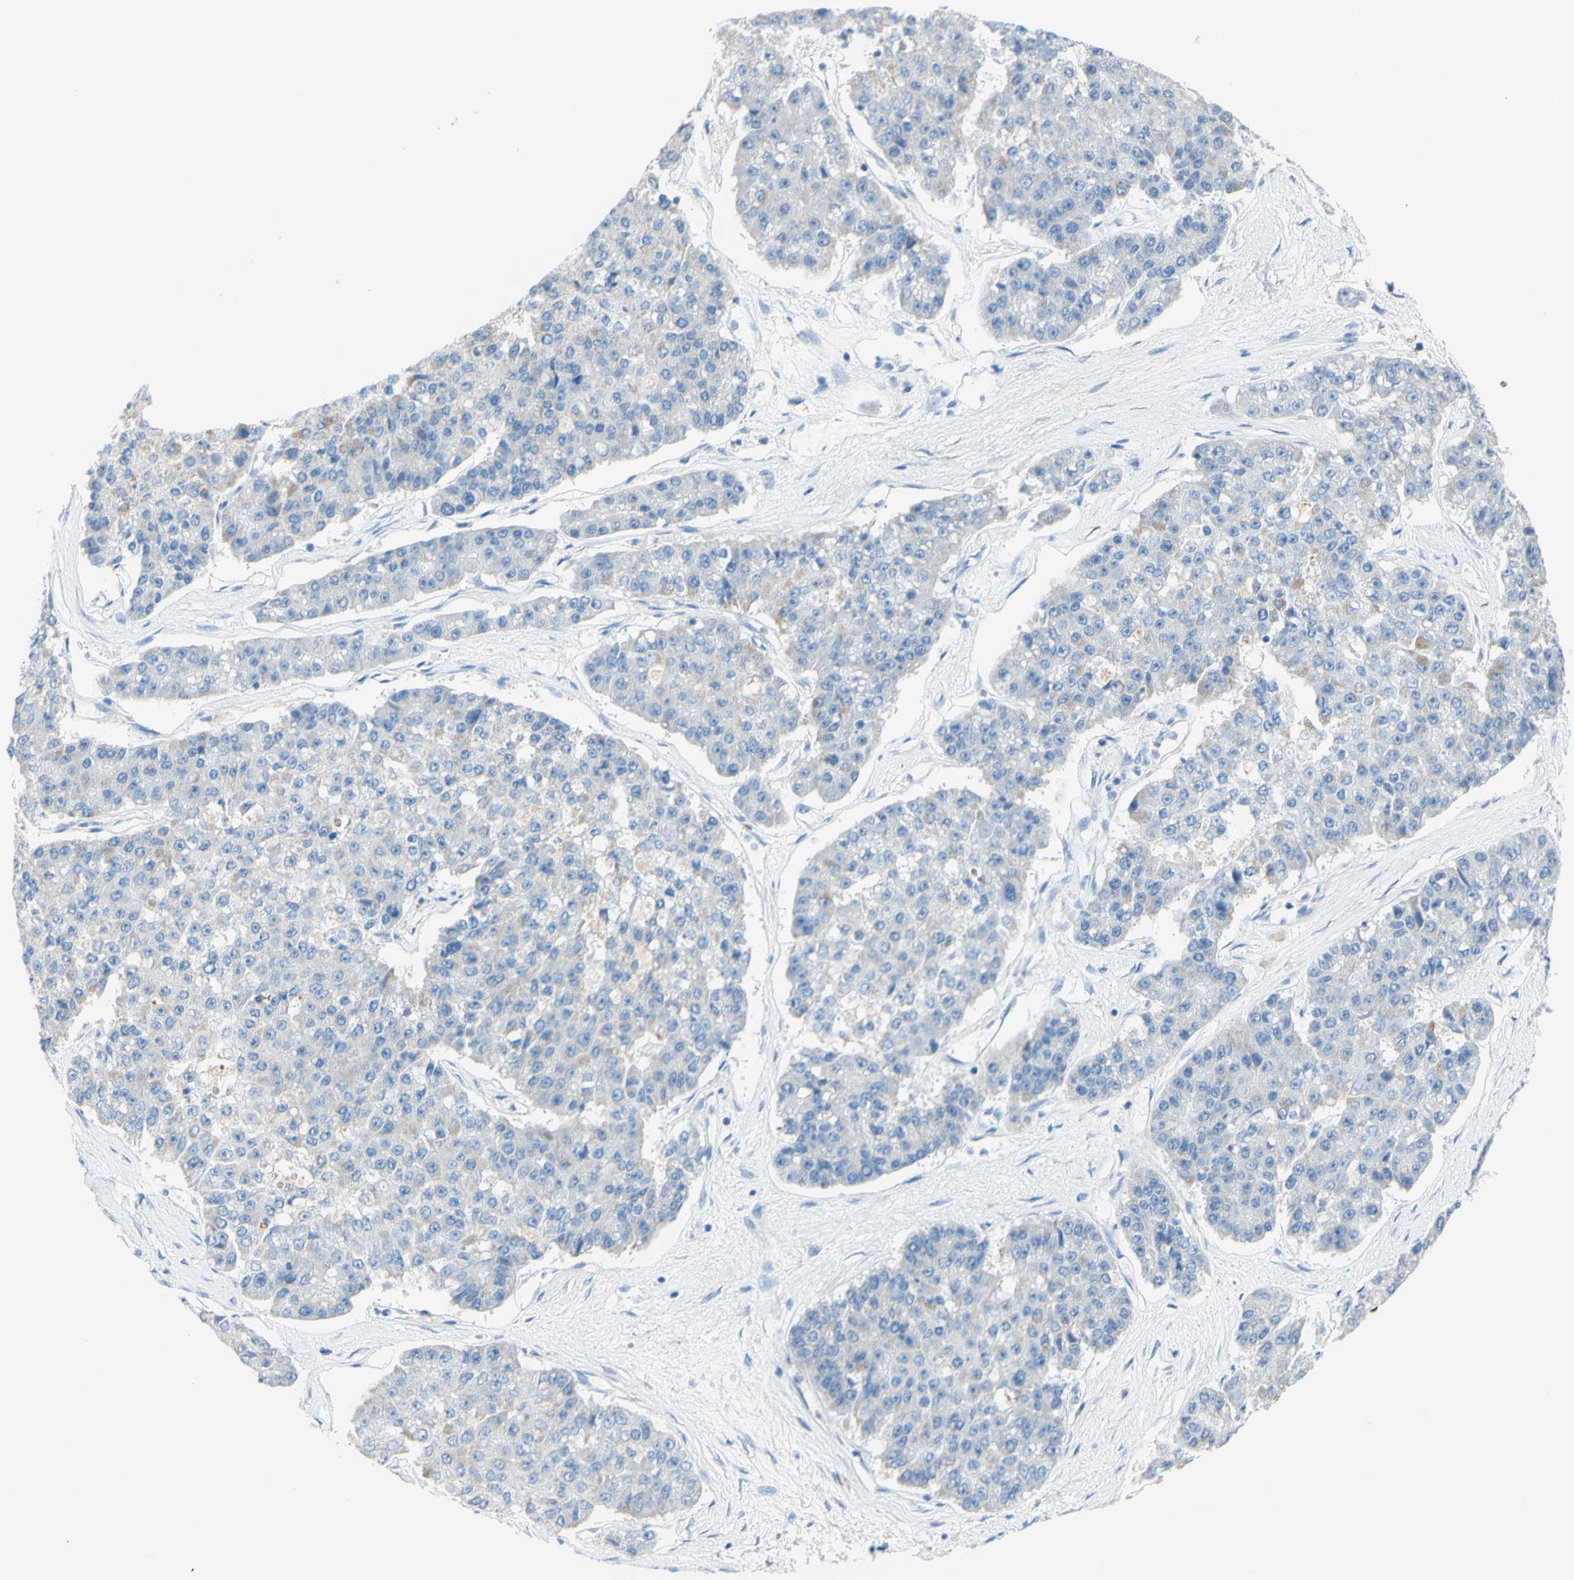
{"staining": {"intensity": "negative", "quantity": "none", "location": "none"}, "tissue": "pancreatic cancer", "cell_type": "Tumor cells", "image_type": "cancer", "snomed": [{"axis": "morphology", "description": "Adenocarcinoma, NOS"}, {"axis": "topography", "description": "Pancreas"}], "caption": "Immunohistochemistry (IHC) histopathology image of neoplastic tissue: pancreatic adenocarcinoma stained with DAB displays no significant protein staining in tumor cells.", "gene": "RETREG2", "patient": {"sex": "male", "age": 50}}